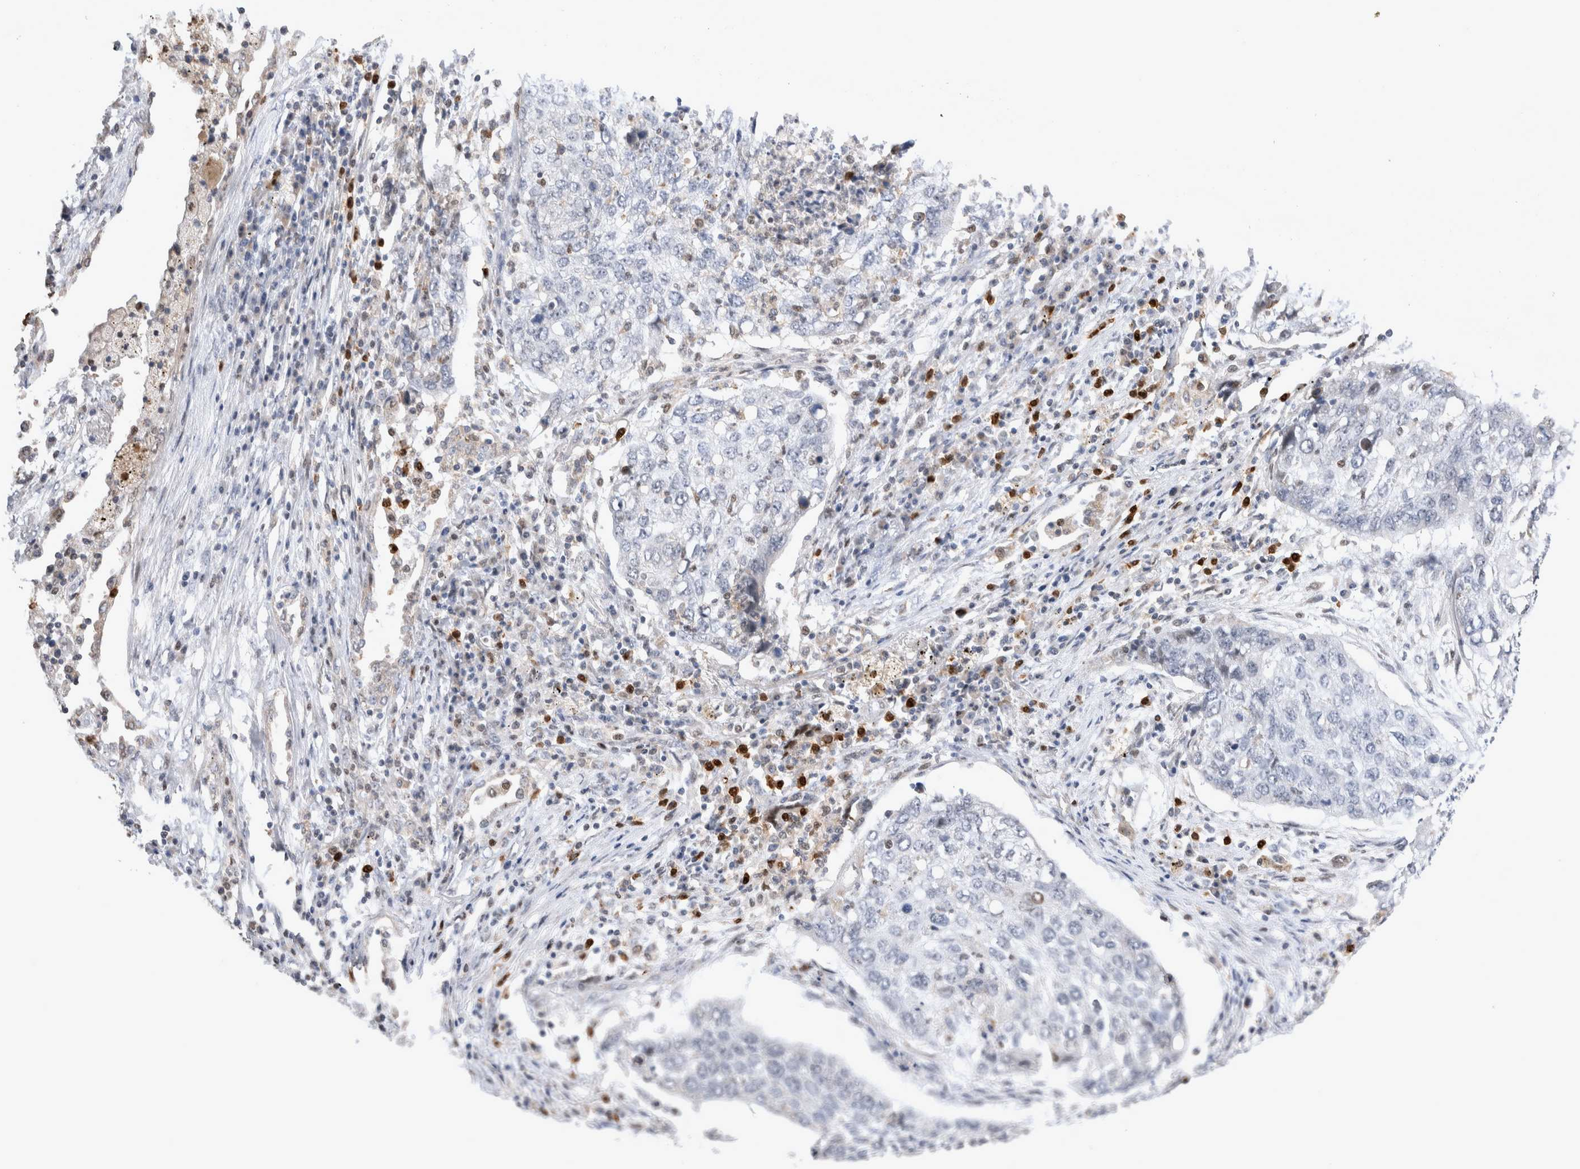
{"staining": {"intensity": "negative", "quantity": "none", "location": "none"}, "tissue": "lung cancer", "cell_type": "Tumor cells", "image_type": "cancer", "snomed": [{"axis": "morphology", "description": "Squamous cell carcinoma, NOS"}, {"axis": "topography", "description": "Lung"}], "caption": "An IHC image of squamous cell carcinoma (lung) is shown. There is no staining in tumor cells of squamous cell carcinoma (lung). The staining is performed using DAB (3,3'-diaminobenzidine) brown chromogen with nuclei counter-stained in using hematoxylin.", "gene": "AGMAT", "patient": {"sex": "female", "age": 63}}